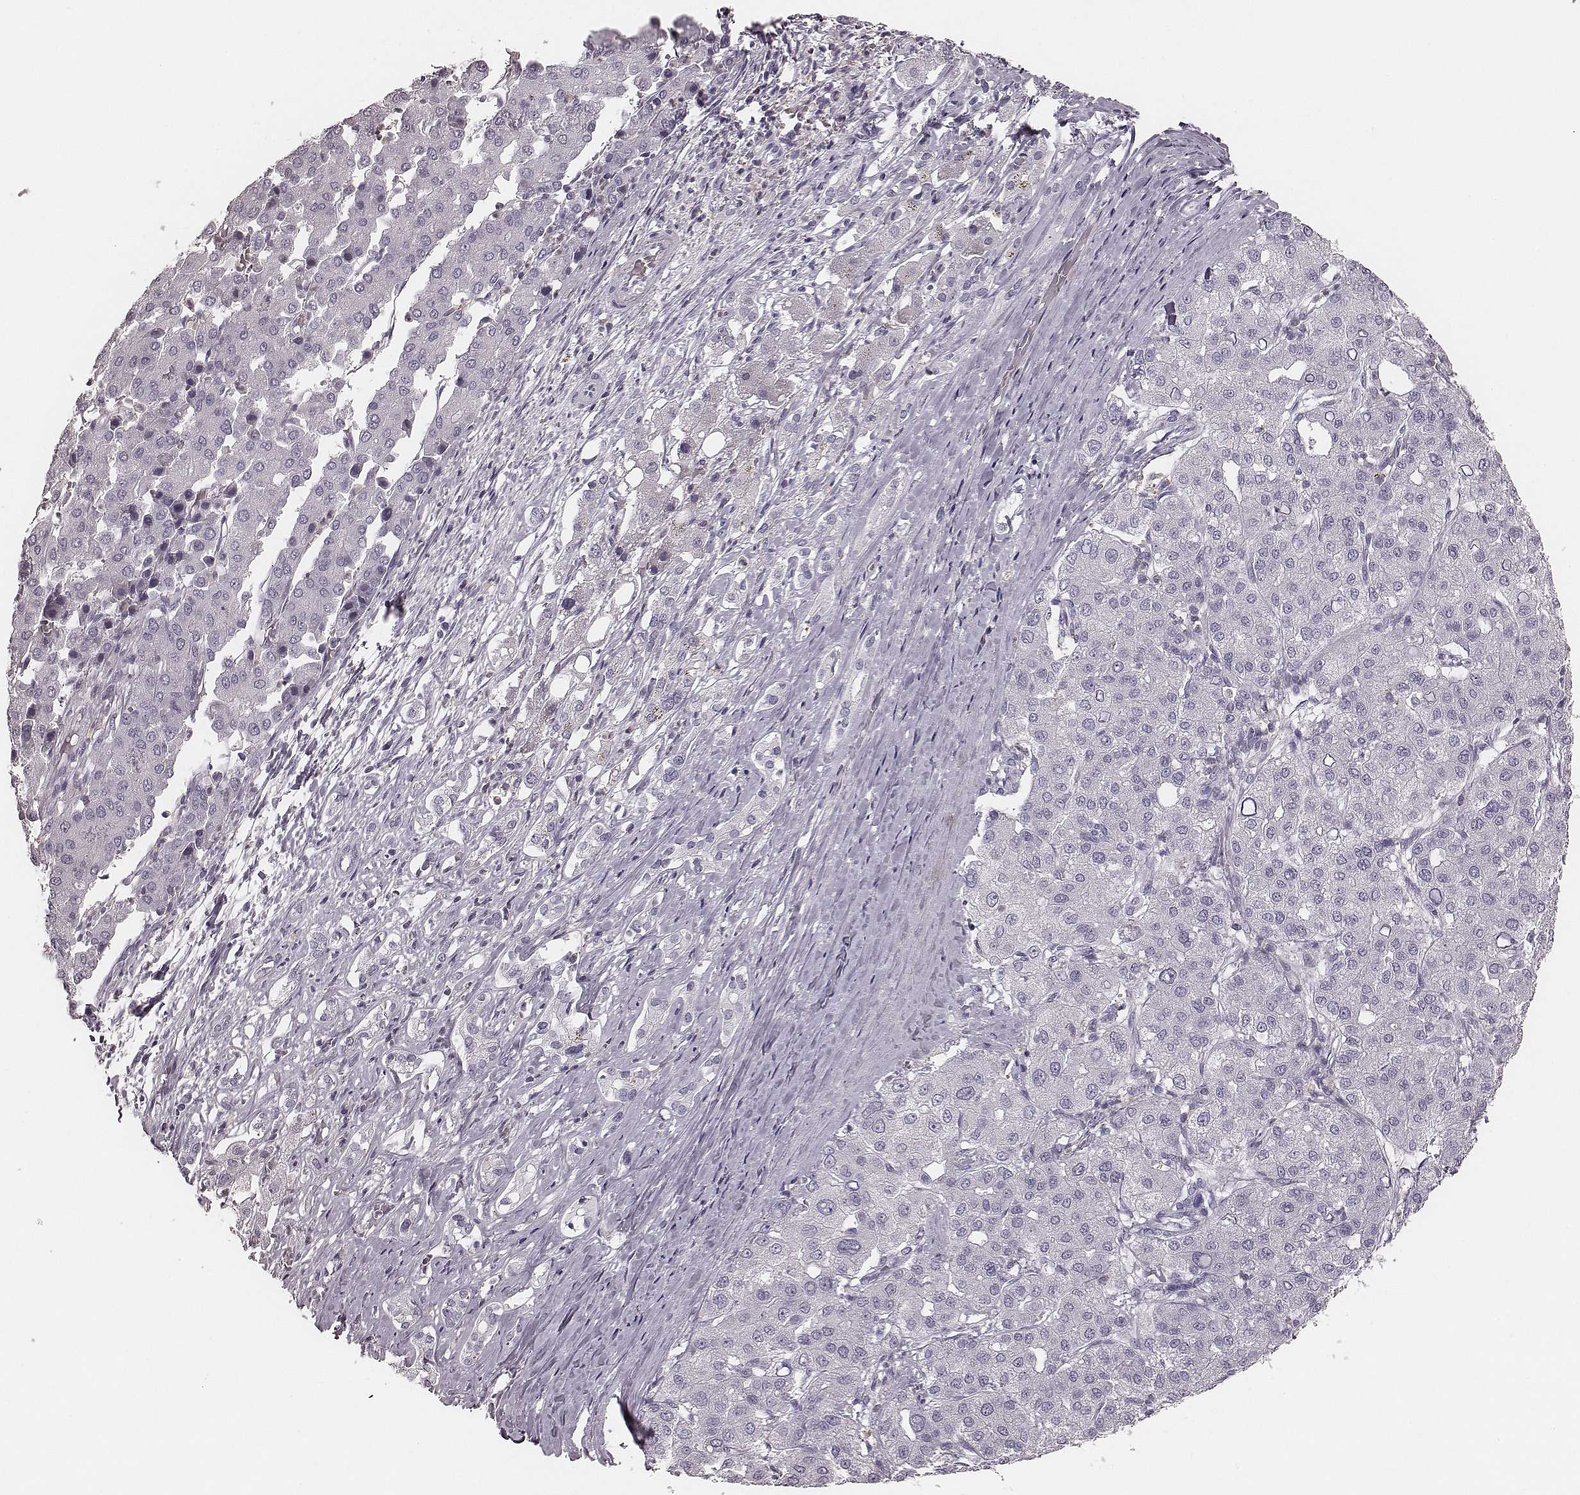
{"staining": {"intensity": "negative", "quantity": "none", "location": "none"}, "tissue": "liver cancer", "cell_type": "Tumor cells", "image_type": "cancer", "snomed": [{"axis": "morphology", "description": "Carcinoma, Hepatocellular, NOS"}, {"axis": "topography", "description": "Liver"}], "caption": "Tumor cells are negative for brown protein staining in liver cancer (hepatocellular carcinoma).", "gene": "ZNF365", "patient": {"sex": "male", "age": 65}}